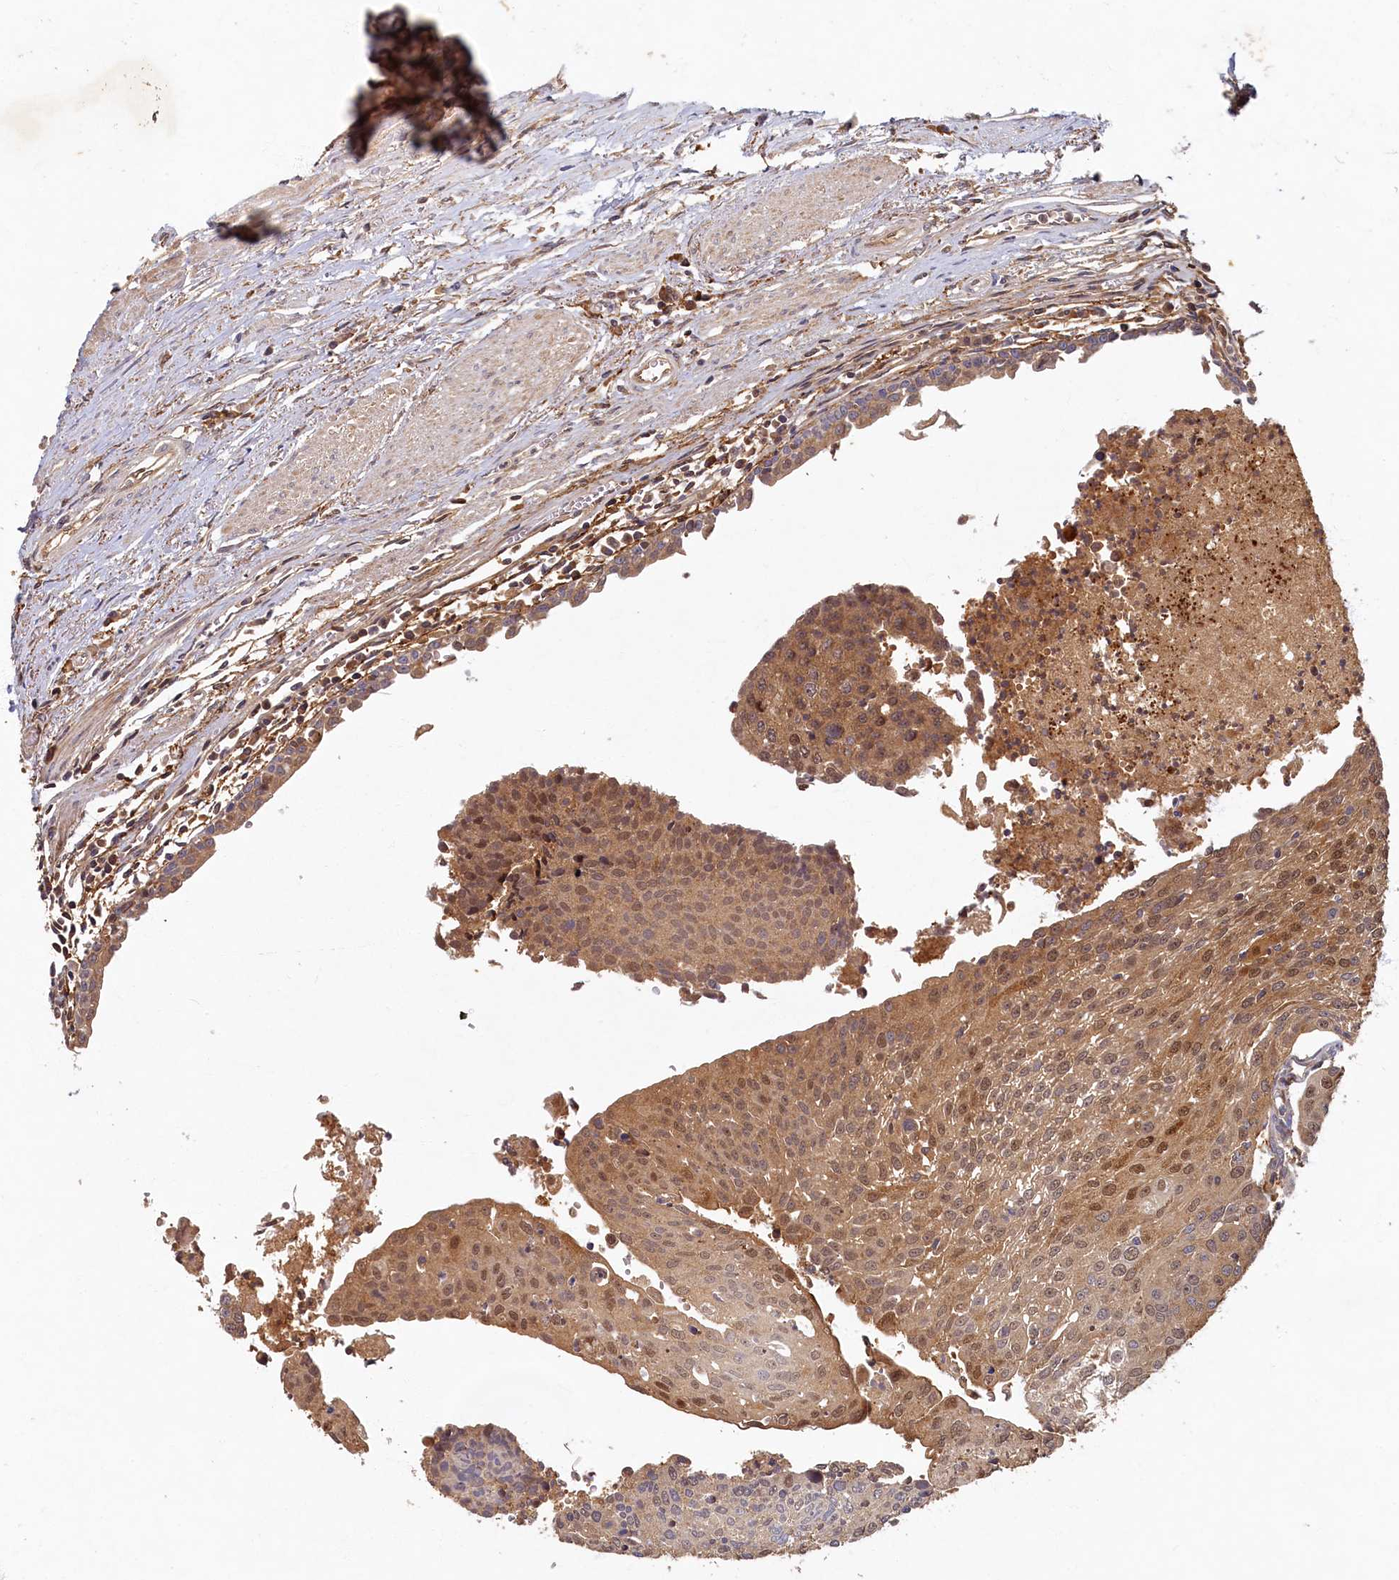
{"staining": {"intensity": "moderate", "quantity": ">75%", "location": "cytoplasmic/membranous,nuclear"}, "tissue": "urothelial cancer", "cell_type": "Tumor cells", "image_type": "cancer", "snomed": [{"axis": "morphology", "description": "Urothelial carcinoma, High grade"}, {"axis": "topography", "description": "Urinary bladder"}], "caption": "Urothelial cancer stained with IHC displays moderate cytoplasmic/membranous and nuclear expression in approximately >75% of tumor cells.", "gene": "LCMT2", "patient": {"sex": "female", "age": 85}}